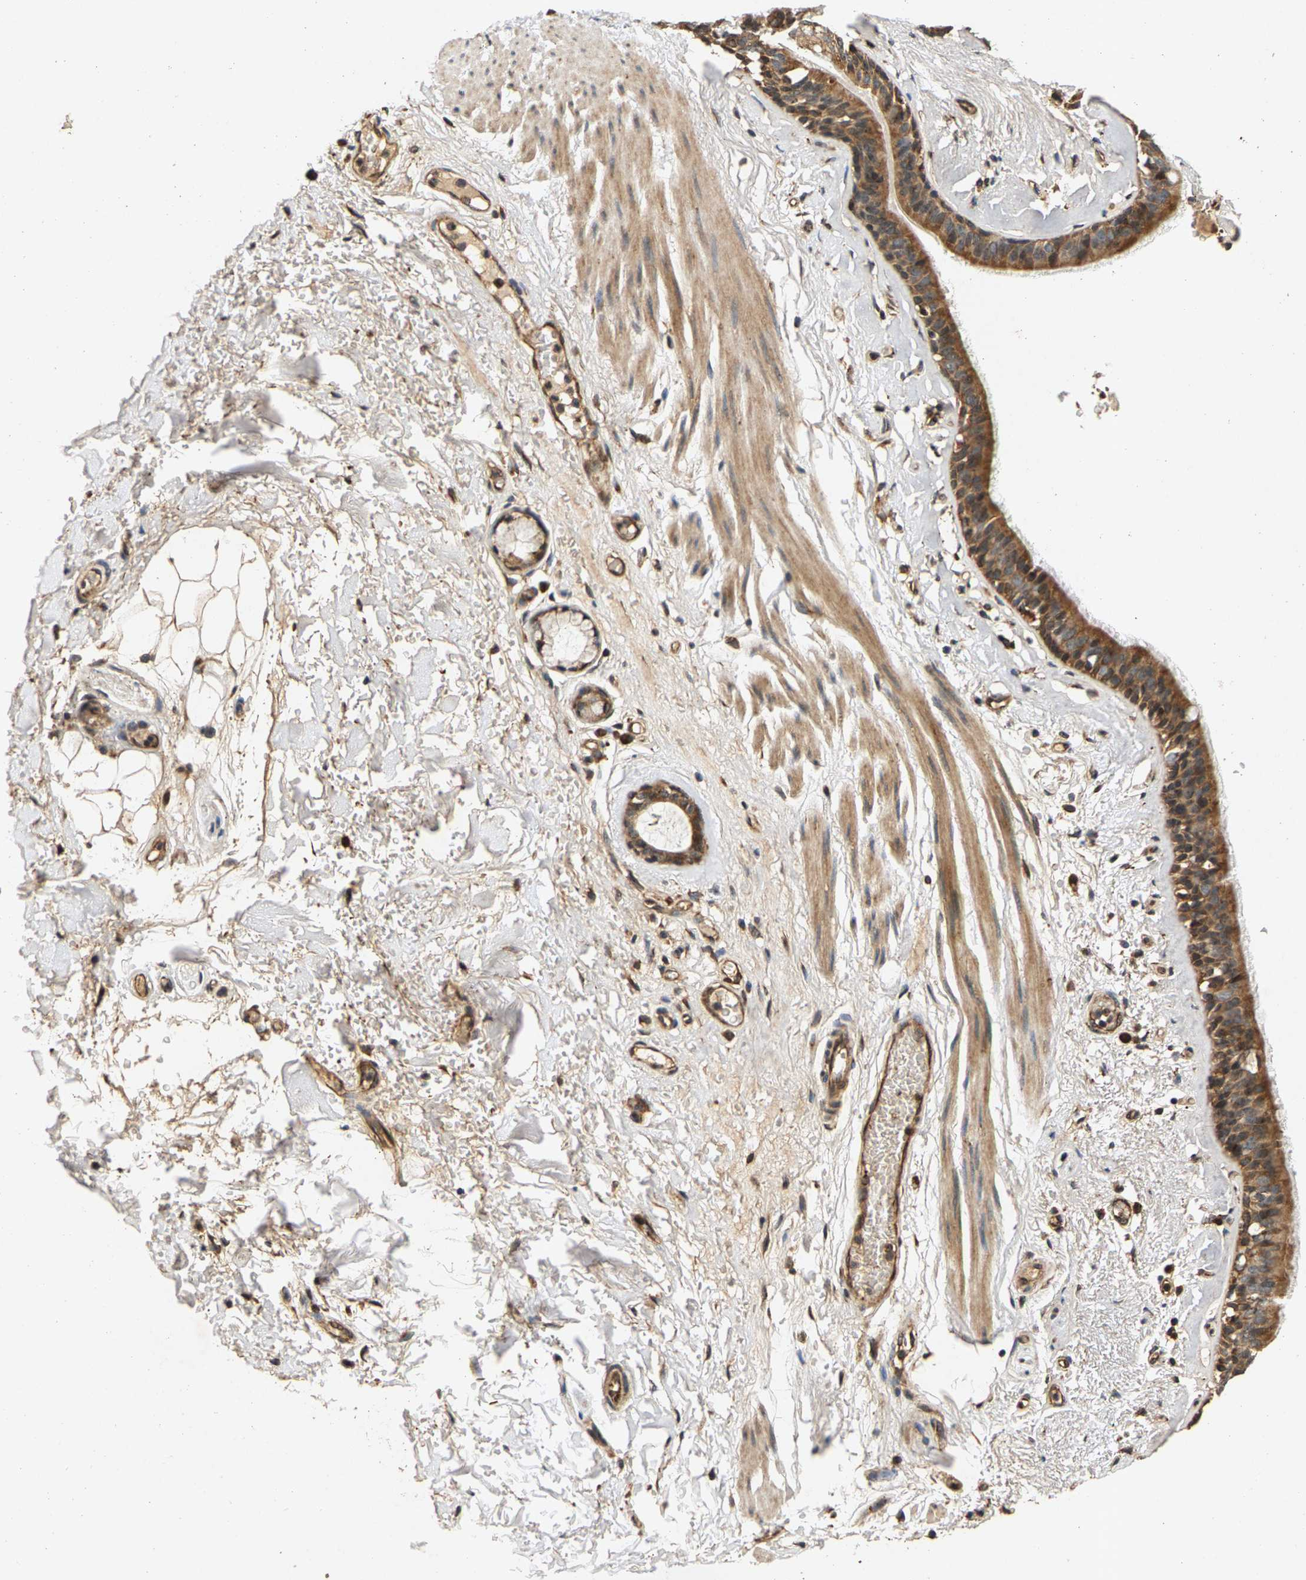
{"staining": {"intensity": "moderate", "quantity": ">75%", "location": "cytoplasmic/membranous"}, "tissue": "bronchus", "cell_type": "Respiratory epithelial cells", "image_type": "normal", "snomed": [{"axis": "morphology", "description": "Normal tissue, NOS"}, {"axis": "topography", "description": "Cartilage tissue"}], "caption": "A micrograph of human bronchus stained for a protein displays moderate cytoplasmic/membranous brown staining in respiratory epithelial cells.", "gene": "CIDEC", "patient": {"sex": "female", "age": 63}}